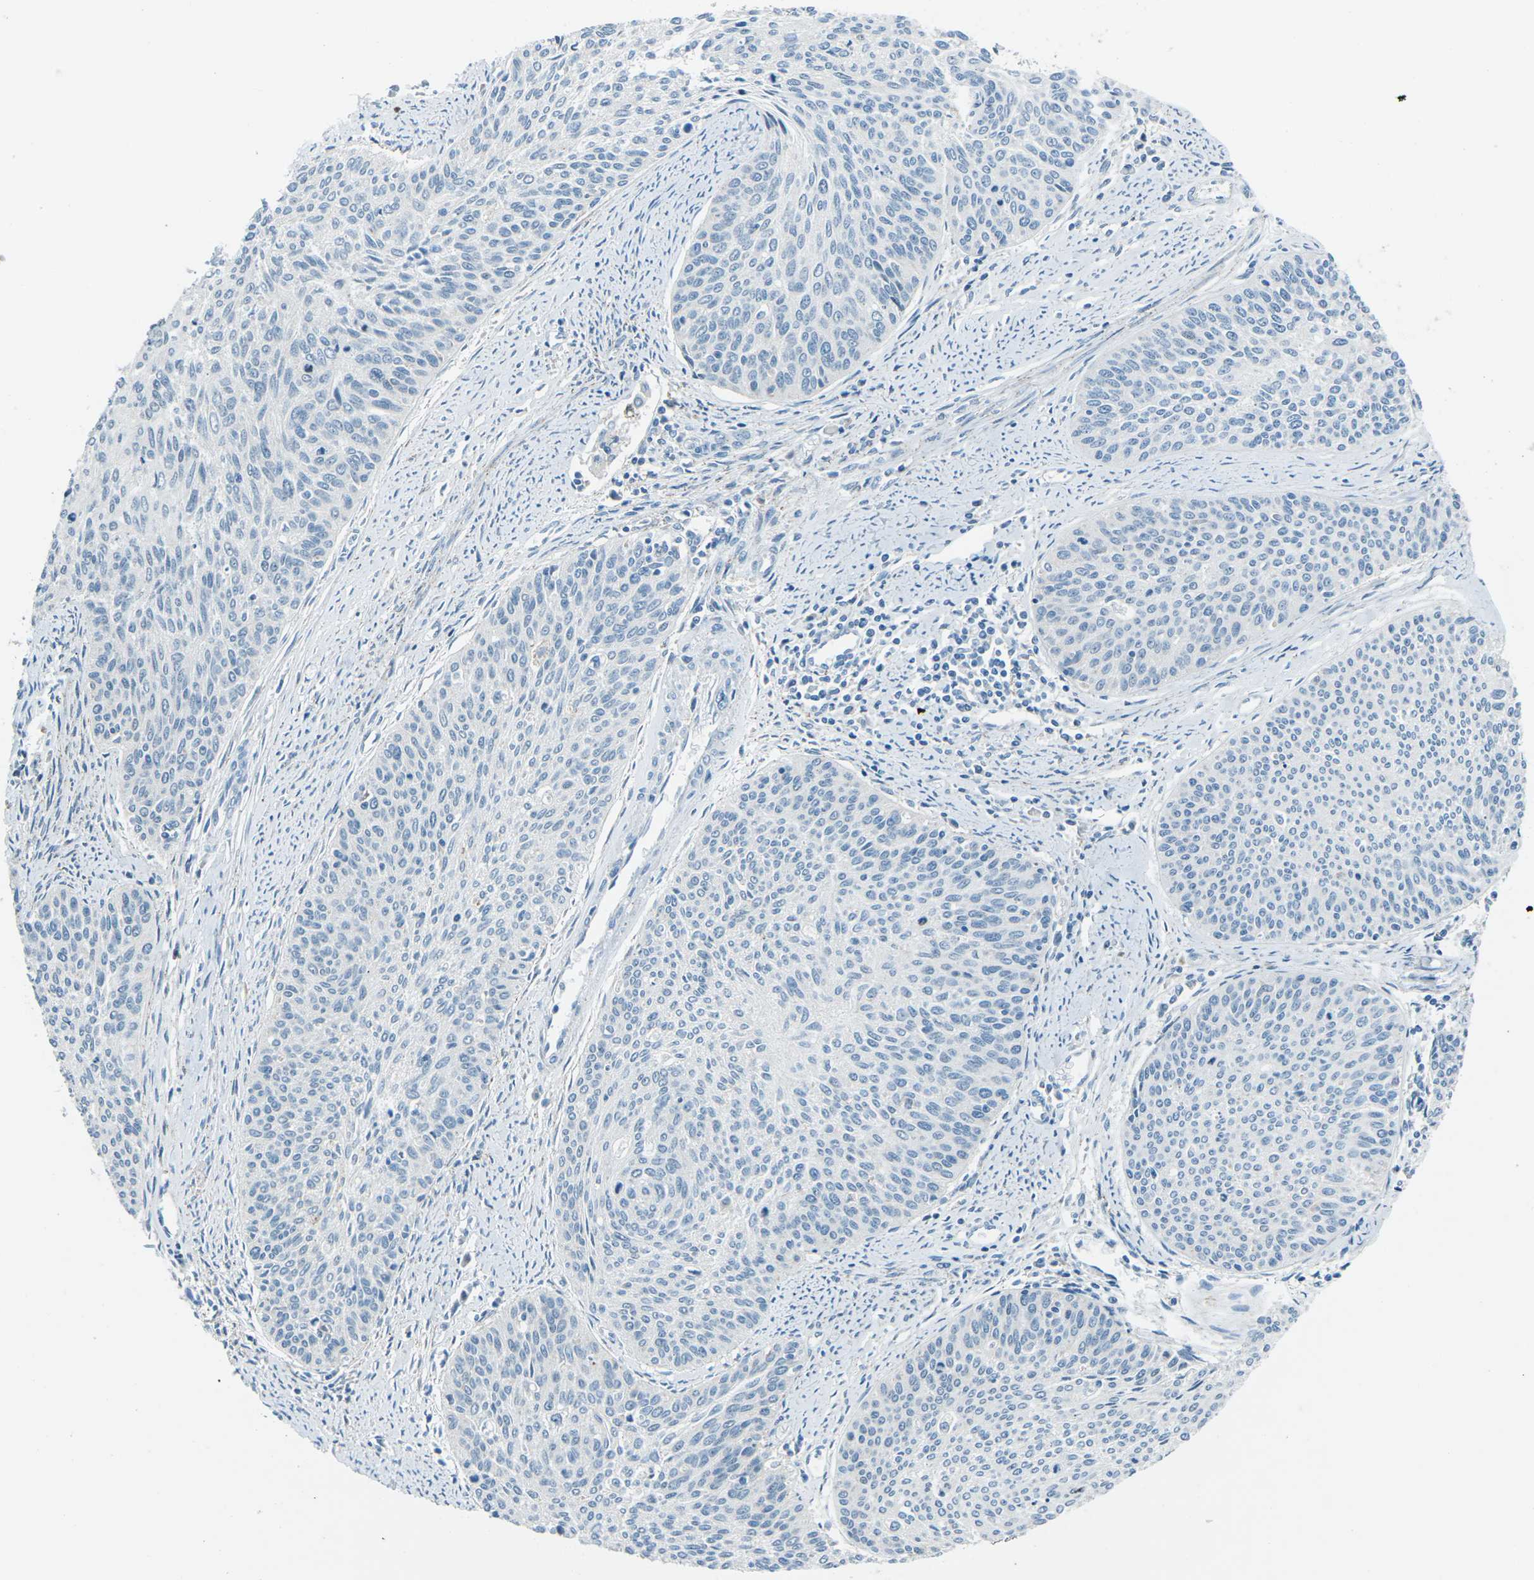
{"staining": {"intensity": "negative", "quantity": "none", "location": "none"}, "tissue": "cervical cancer", "cell_type": "Tumor cells", "image_type": "cancer", "snomed": [{"axis": "morphology", "description": "Squamous cell carcinoma, NOS"}, {"axis": "topography", "description": "Cervix"}], "caption": "High power microscopy image of an immunohistochemistry image of cervical squamous cell carcinoma, revealing no significant staining in tumor cells. Brightfield microscopy of immunohistochemistry (IHC) stained with DAB (brown) and hematoxylin (blue), captured at high magnification.", "gene": "PRKCA", "patient": {"sex": "female", "age": 55}}